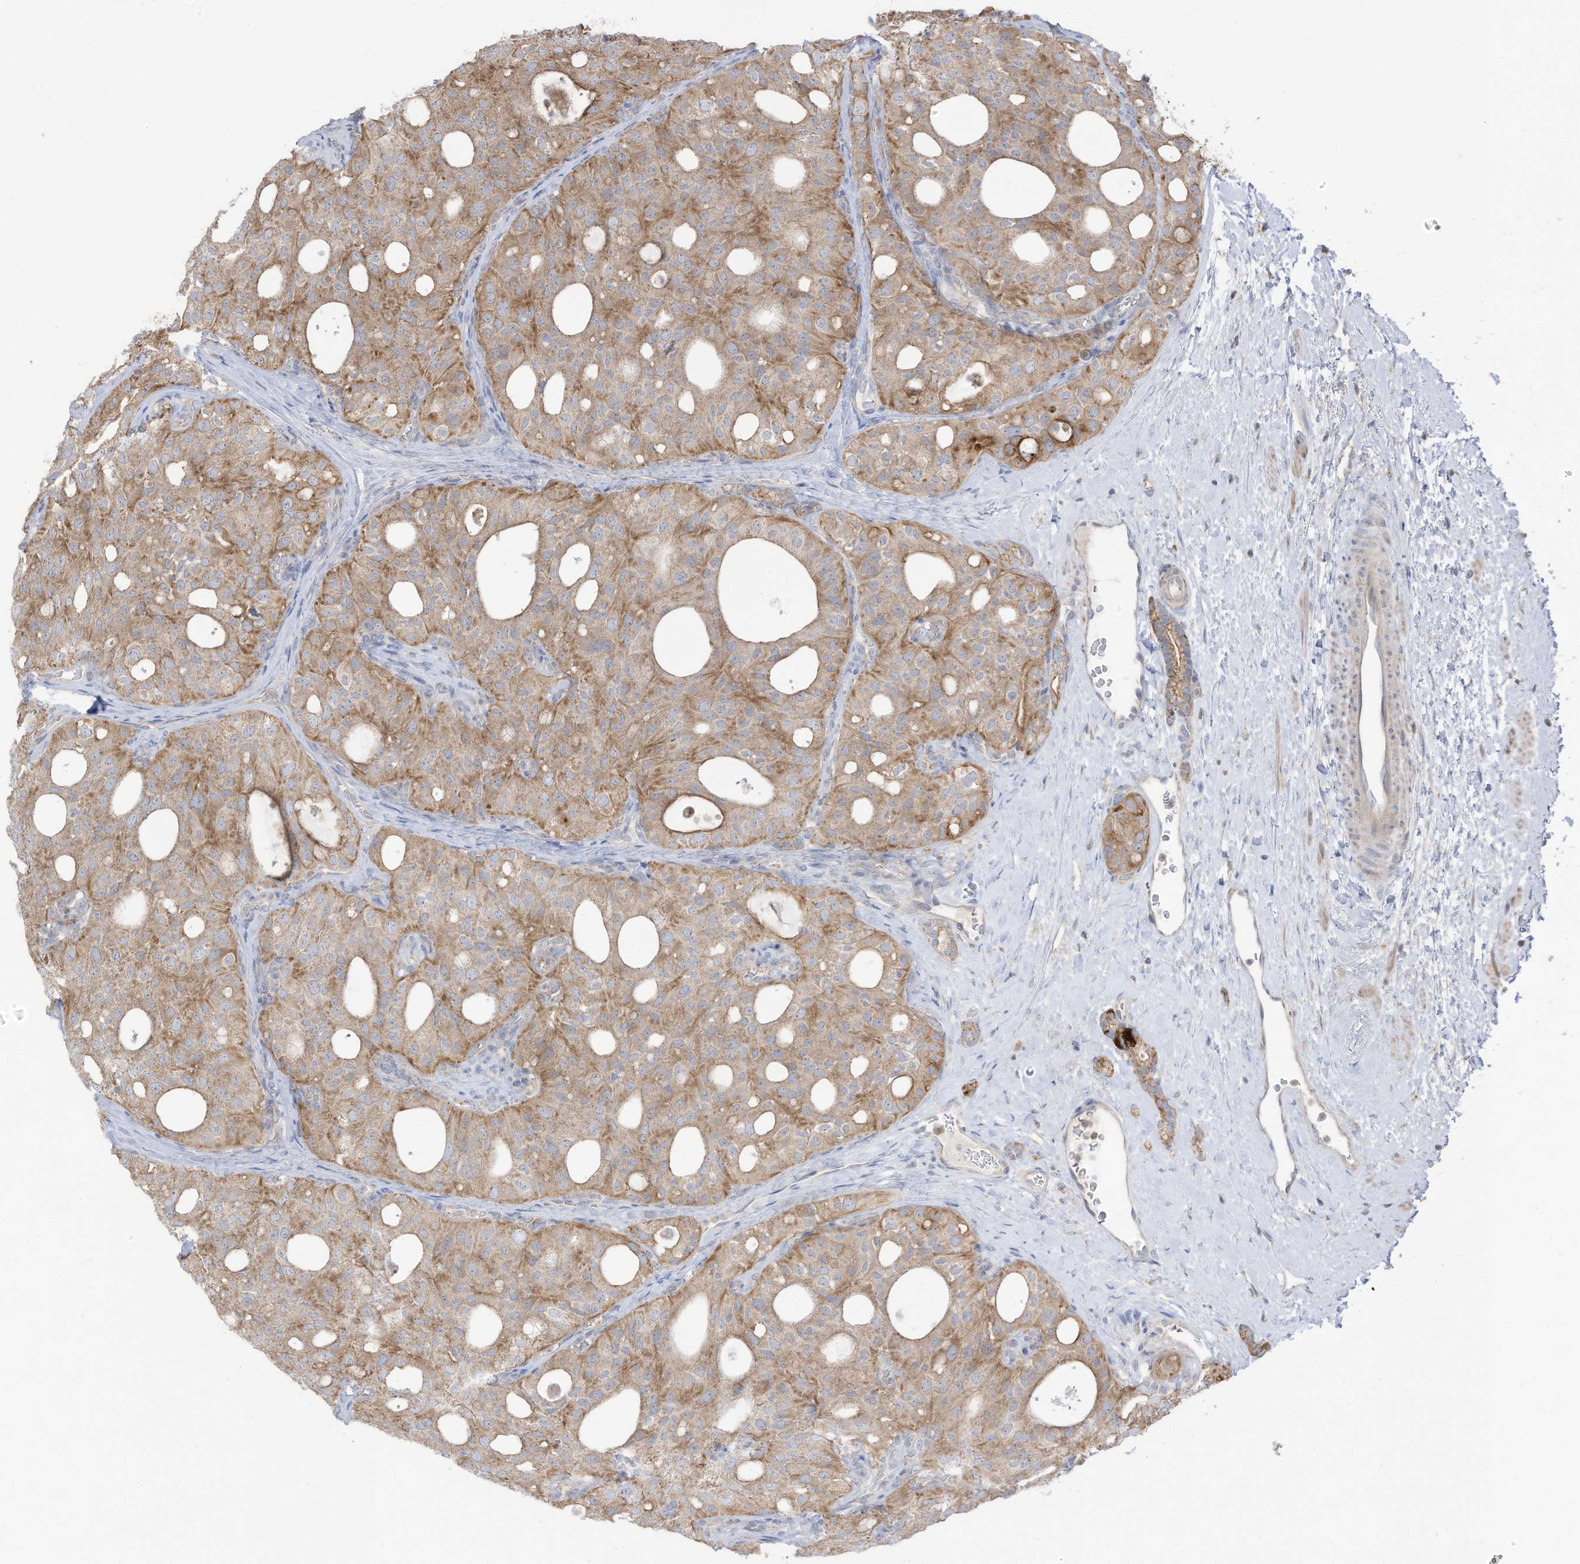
{"staining": {"intensity": "moderate", "quantity": ">75%", "location": "cytoplasmic/membranous"}, "tissue": "thyroid cancer", "cell_type": "Tumor cells", "image_type": "cancer", "snomed": [{"axis": "morphology", "description": "Follicular adenoma carcinoma, NOS"}, {"axis": "topography", "description": "Thyroid gland"}], "caption": "Tumor cells exhibit medium levels of moderate cytoplasmic/membranous positivity in approximately >75% of cells in human follicular adenoma carcinoma (thyroid).", "gene": "CGAS", "patient": {"sex": "male", "age": 75}}